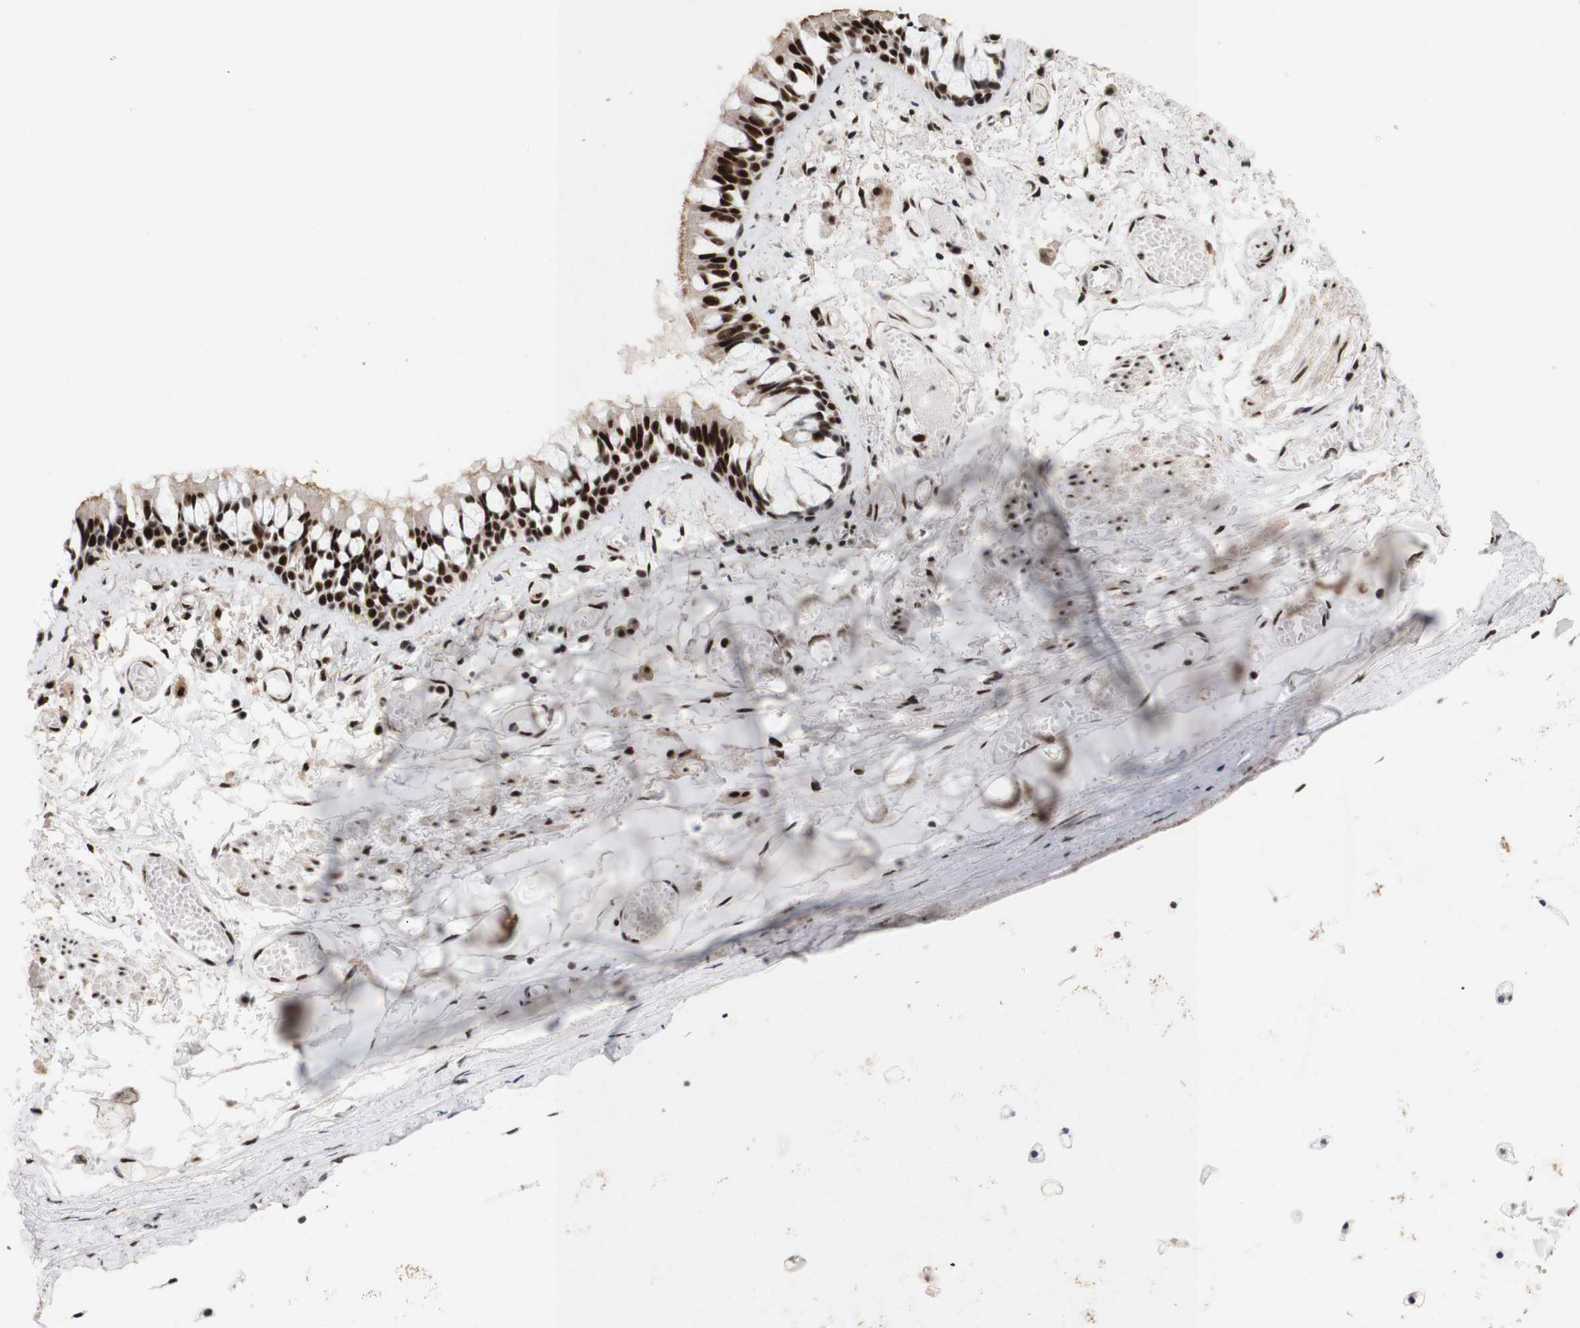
{"staining": {"intensity": "strong", "quantity": ">75%", "location": "cytoplasmic/membranous,nuclear"}, "tissue": "bronchus", "cell_type": "Respiratory epithelial cells", "image_type": "normal", "snomed": [{"axis": "morphology", "description": "Normal tissue, NOS"}, {"axis": "morphology", "description": "Inflammation, NOS"}, {"axis": "topography", "description": "Cartilage tissue"}, {"axis": "topography", "description": "Lung"}], "caption": "Respiratory epithelial cells display high levels of strong cytoplasmic/membranous,nuclear expression in approximately >75% of cells in unremarkable bronchus. (DAB IHC, brown staining for protein, blue staining for nuclei).", "gene": "PYM1", "patient": {"sex": "male", "age": 71}}